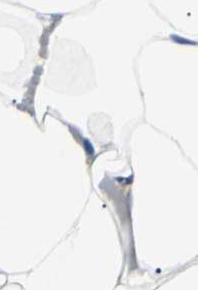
{"staining": {"intensity": "negative", "quantity": "none", "location": "none"}, "tissue": "adipose tissue", "cell_type": "Adipocytes", "image_type": "normal", "snomed": [{"axis": "morphology", "description": "Normal tissue, NOS"}, {"axis": "topography", "description": "Breast"}, {"axis": "topography", "description": "Adipose tissue"}], "caption": "This is an IHC micrograph of benign human adipose tissue. There is no expression in adipocytes.", "gene": "PGK1", "patient": {"sex": "female", "age": 25}}